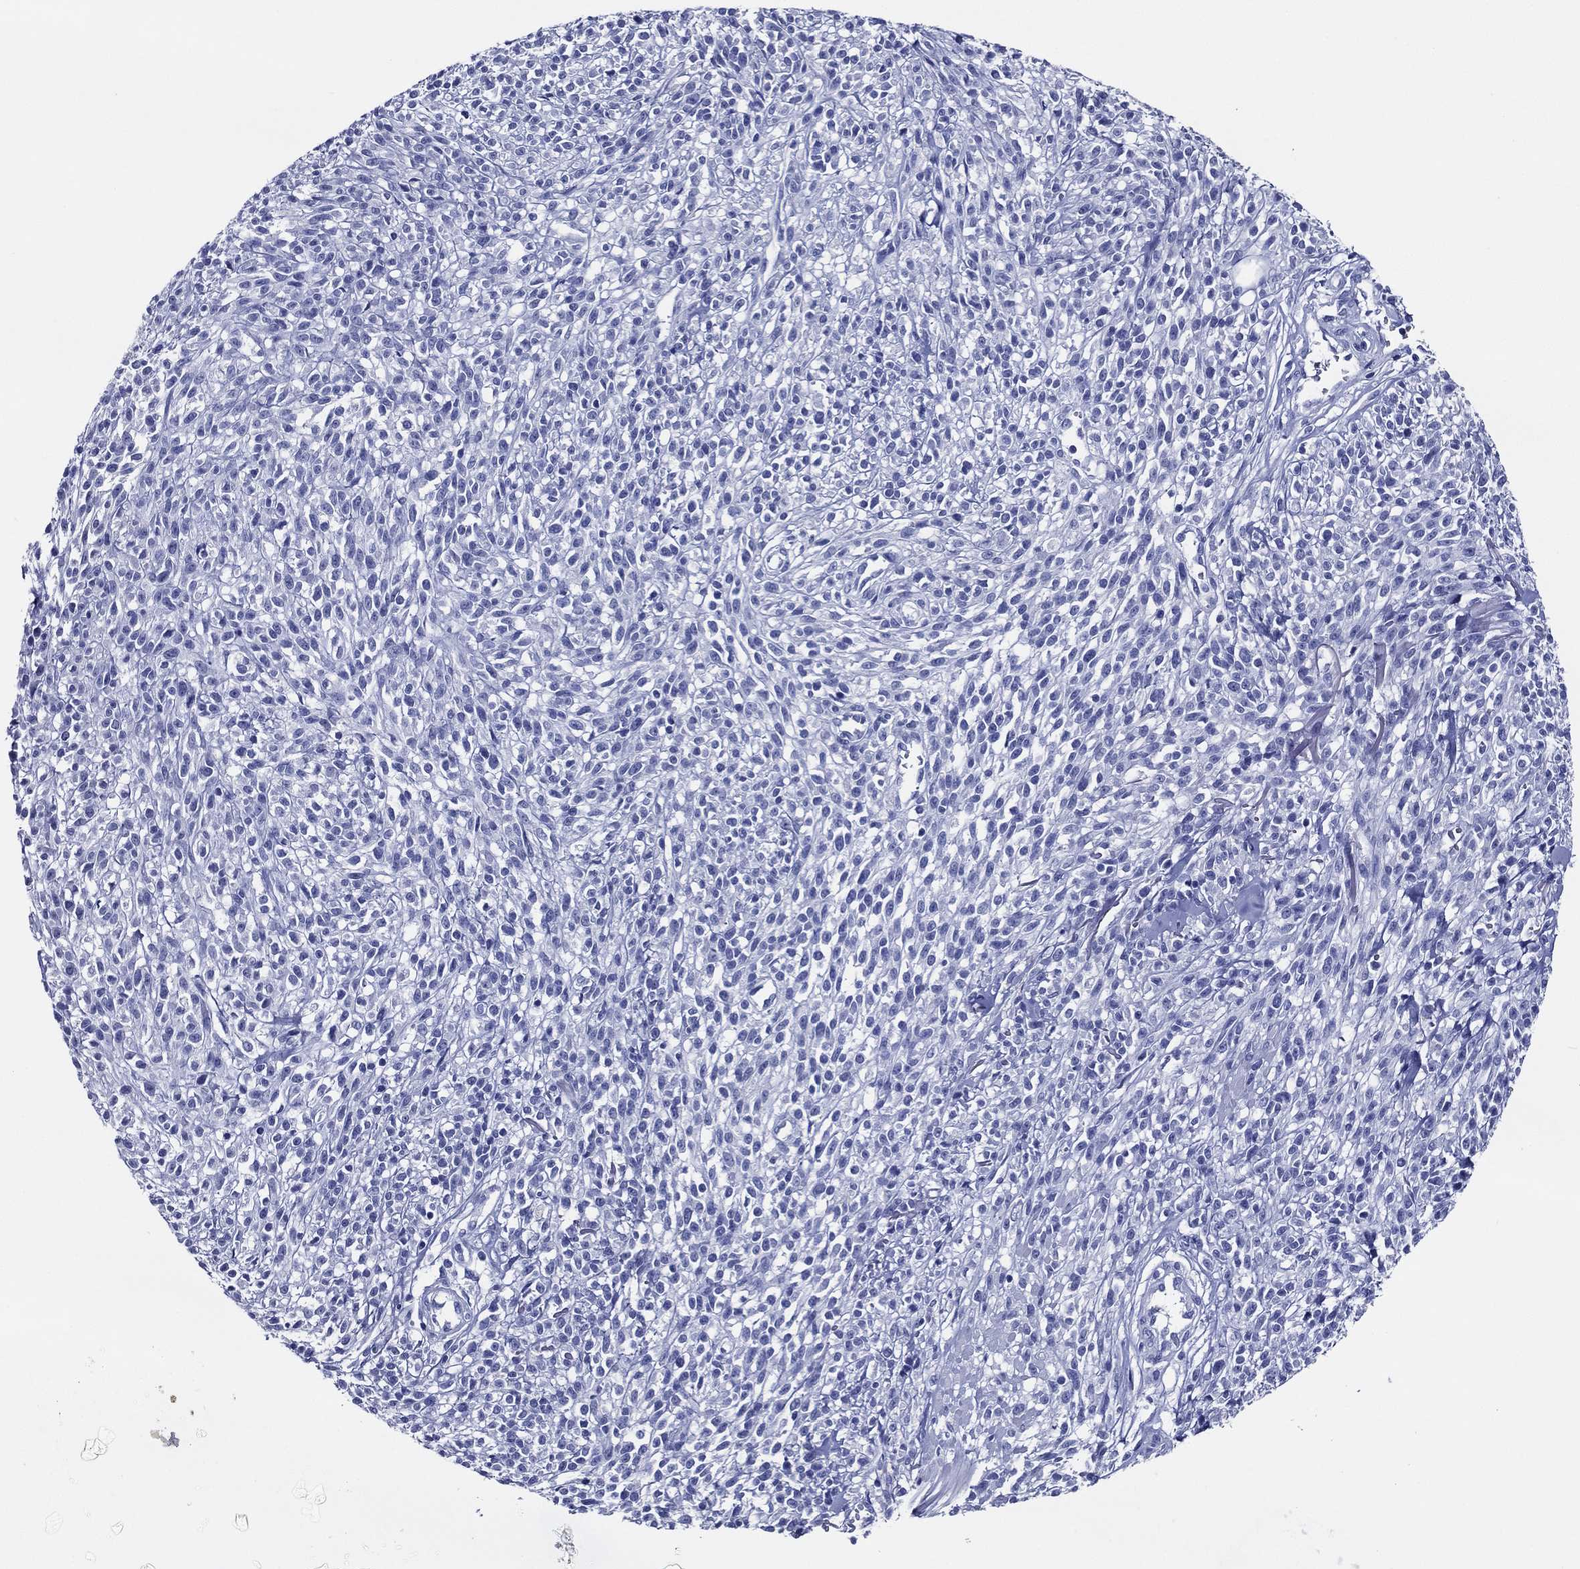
{"staining": {"intensity": "negative", "quantity": "none", "location": "none"}, "tissue": "melanoma", "cell_type": "Tumor cells", "image_type": "cancer", "snomed": [{"axis": "morphology", "description": "Malignant melanoma, NOS"}, {"axis": "topography", "description": "Skin"}, {"axis": "topography", "description": "Skin of trunk"}], "caption": "Immunohistochemical staining of melanoma demonstrates no significant staining in tumor cells. (DAB (3,3'-diaminobenzidine) IHC with hematoxylin counter stain).", "gene": "ACE2", "patient": {"sex": "male", "age": 74}}